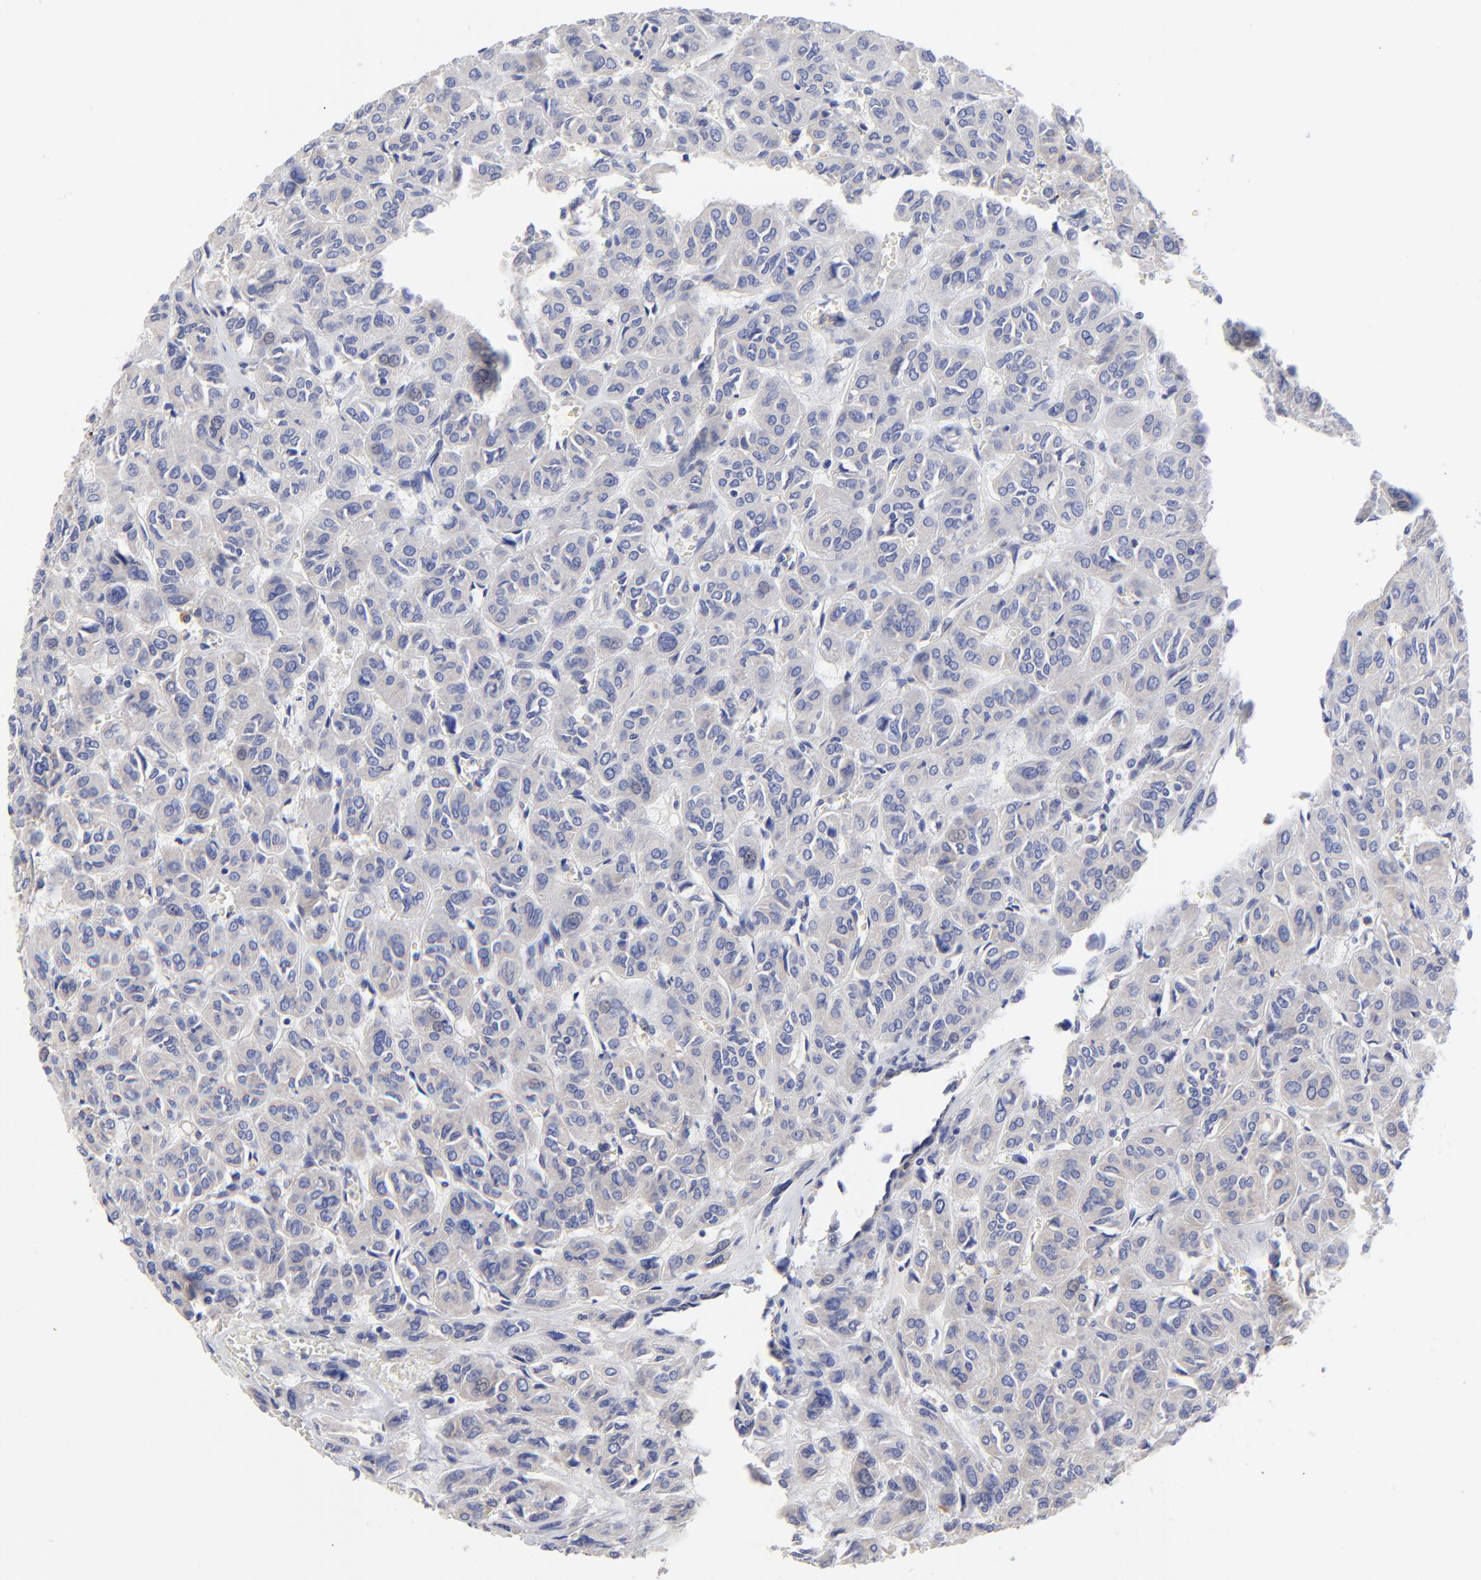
{"staining": {"intensity": "negative", "quantity": "none", "location": "none"}, "tissue": "thyroid cancer", "cell_type": "Tumor cells", "image_type": "cancer", "snomed": [{"axis": "morphology", "description": "Follicular adenoma carcinoma, NOS"}, {"axis": "topography", "description": "Thyroid gland"}], "caption": "Immunohistochemical staining of thyroid cancer (follicular adenoma carcinoma) reveals no significant positivity in tumor cells.", "gene": "SULF2", "patient": {"sex": "female", "age": 71}}